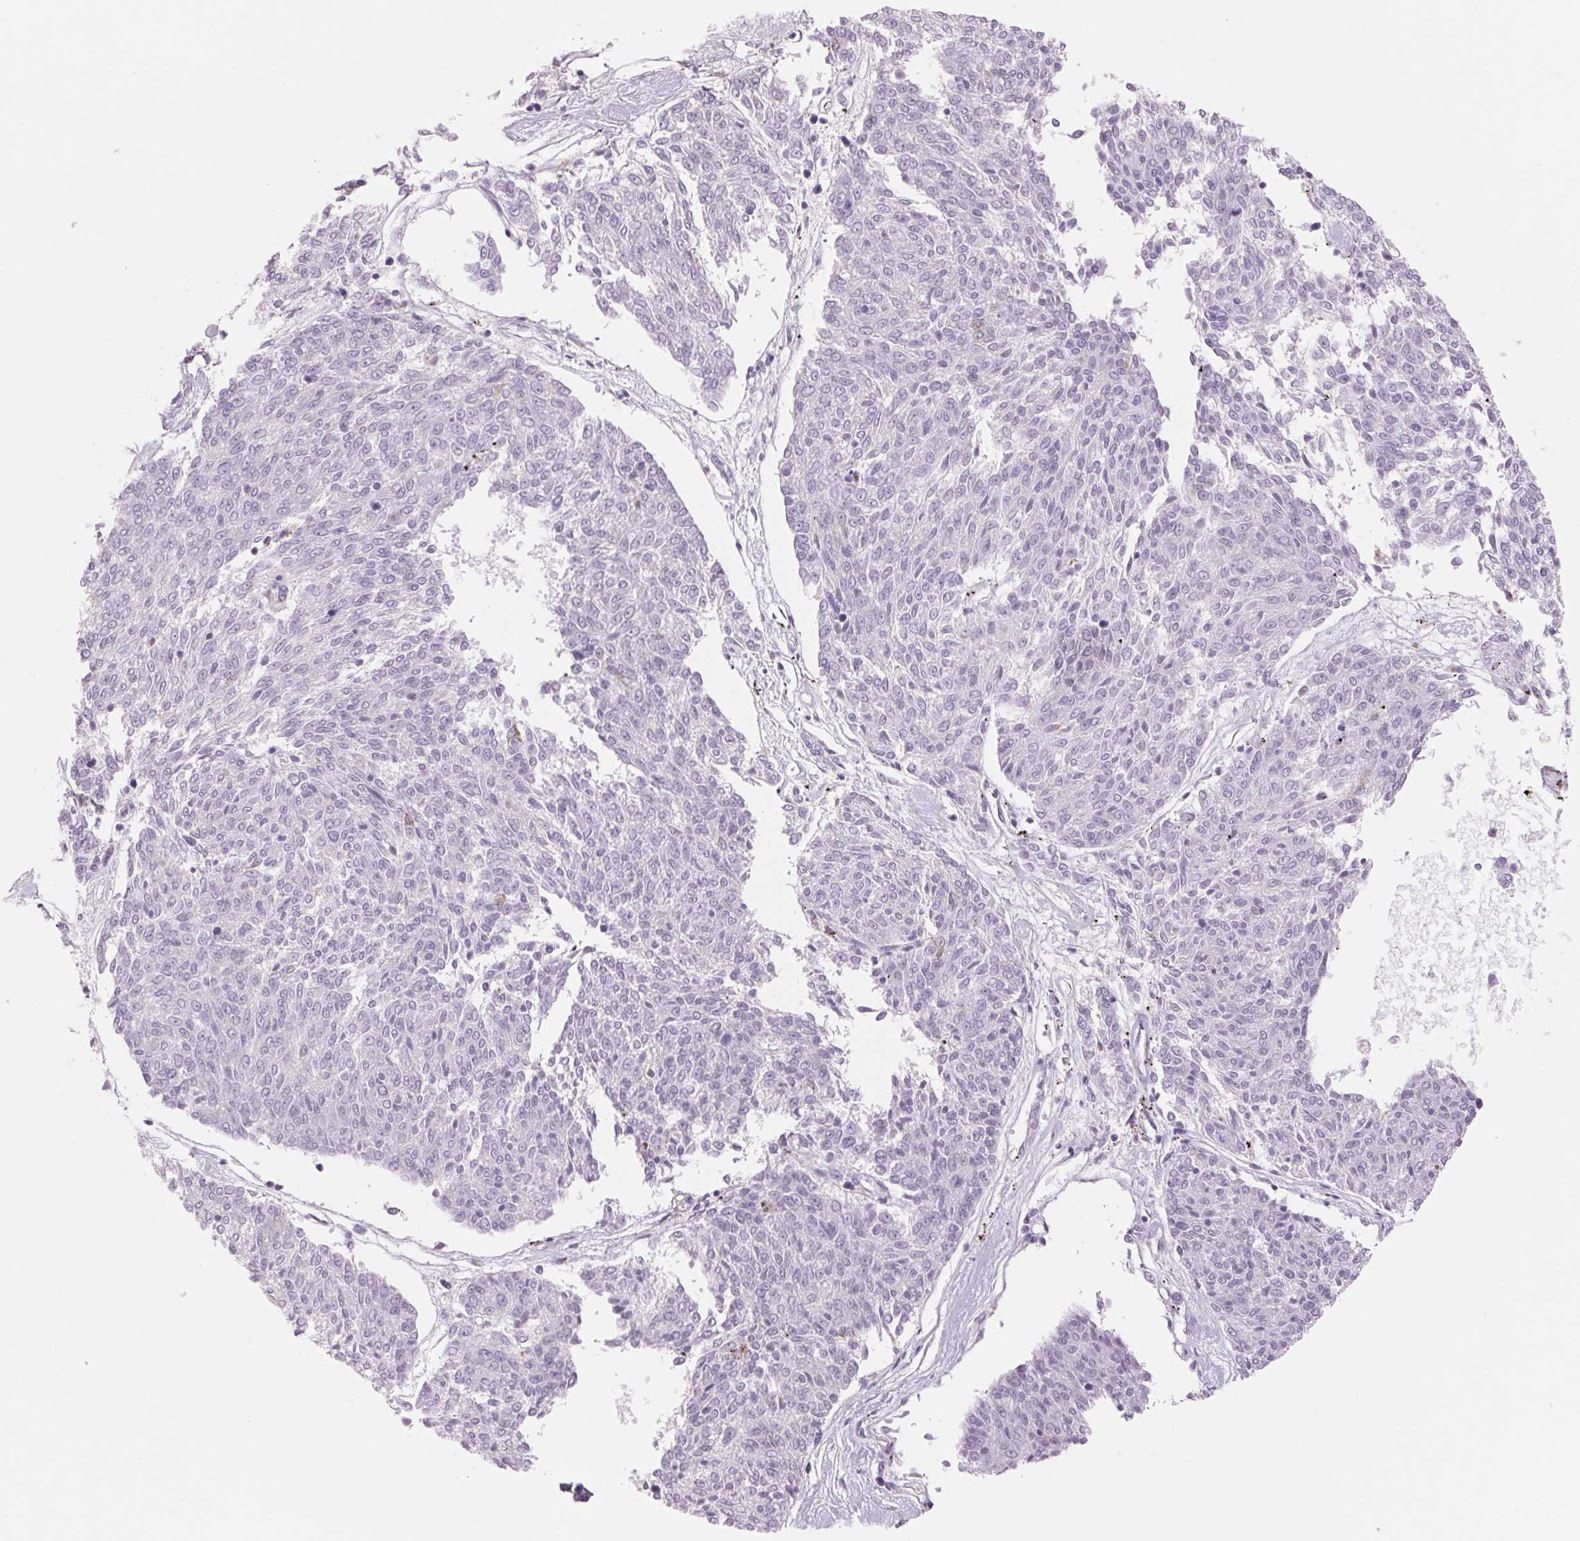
{"staining": {"intensity": "negative", "quantity": "none", "location": "none"}, "tissue": "melanoma", "cell_type": "Tumor cells", "image_type": "cancer", "snomed": [{"axis": "morphology", "description": "Malignant melanoma, NOS"}, {"axis": "topography", "description": "Skin"}], "caption": "High magnification brightfield microscopy of melanoma stained with DAB (3,3'-diaminobenzidine) (brown) and counterstained with hematoxylin (blue): tumor cells show no significant positivity. The staining was performed using DAB to visualize the protein expression in brown, while the nuclei were stained in blue with hematoxylin (Magnification: 20x).", "gene": "GALNT7", "patient": {"sex": "female", "age": 72}}